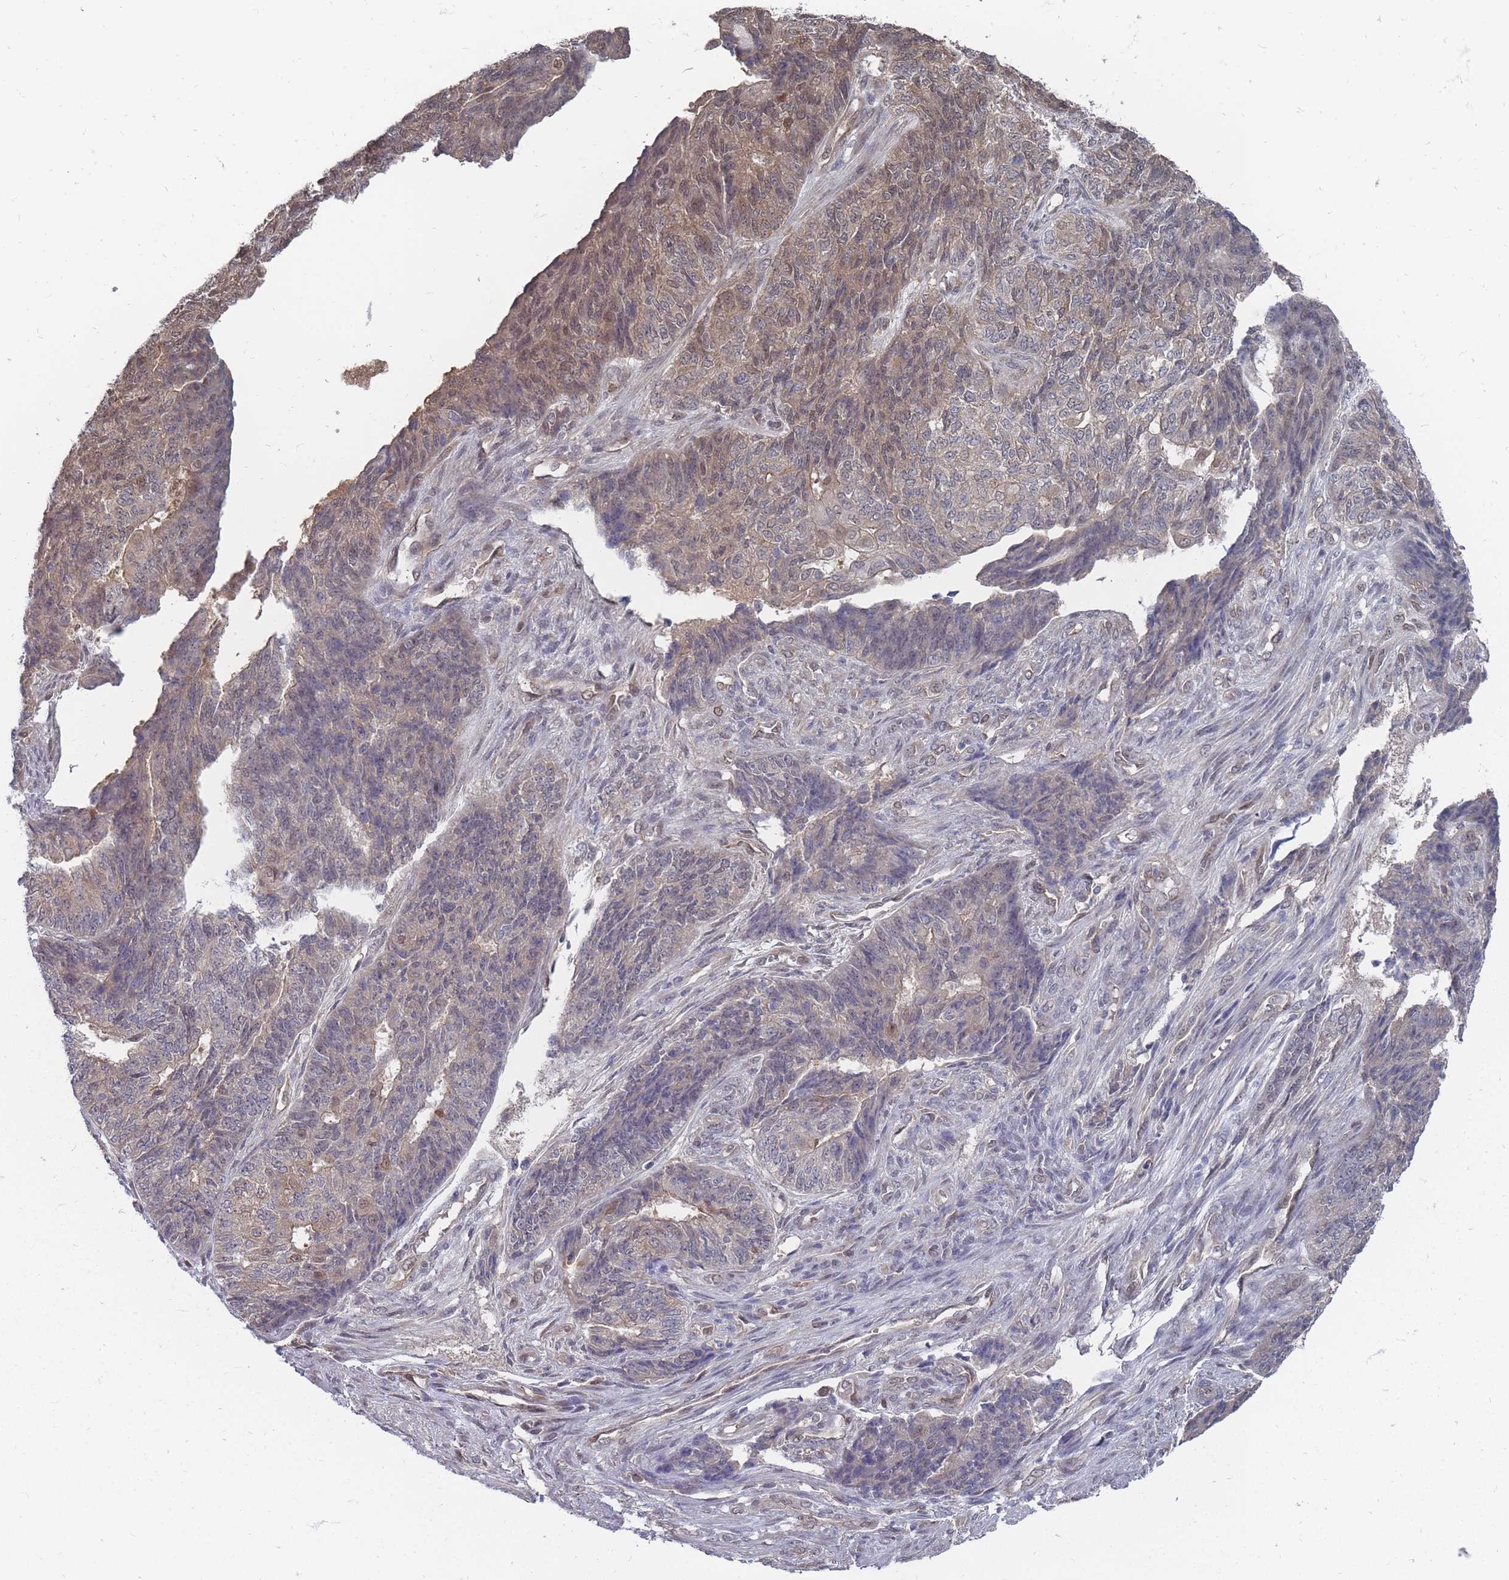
{"staining": {"intensity": "moderate", "quantity": "<25%", "location": "cytoplasmic/membranous,nuclear"}, "tissue": "endometrial cancer", "cell_type": "Tumor cells", "image_type": "cancer", "snomed": [{"axis": "morphology", "description": "Adenocarcinoma, NOS"}, {"axis": "topography", "description": "Endometrium"}], "caption": "Moderate cytoplasmic/membranous and nuclear staining is identified in about <25% of tumor cells in endometrial cancer.", "gene": "NKD1", "patient": {"sex": "female", "age": 32}}